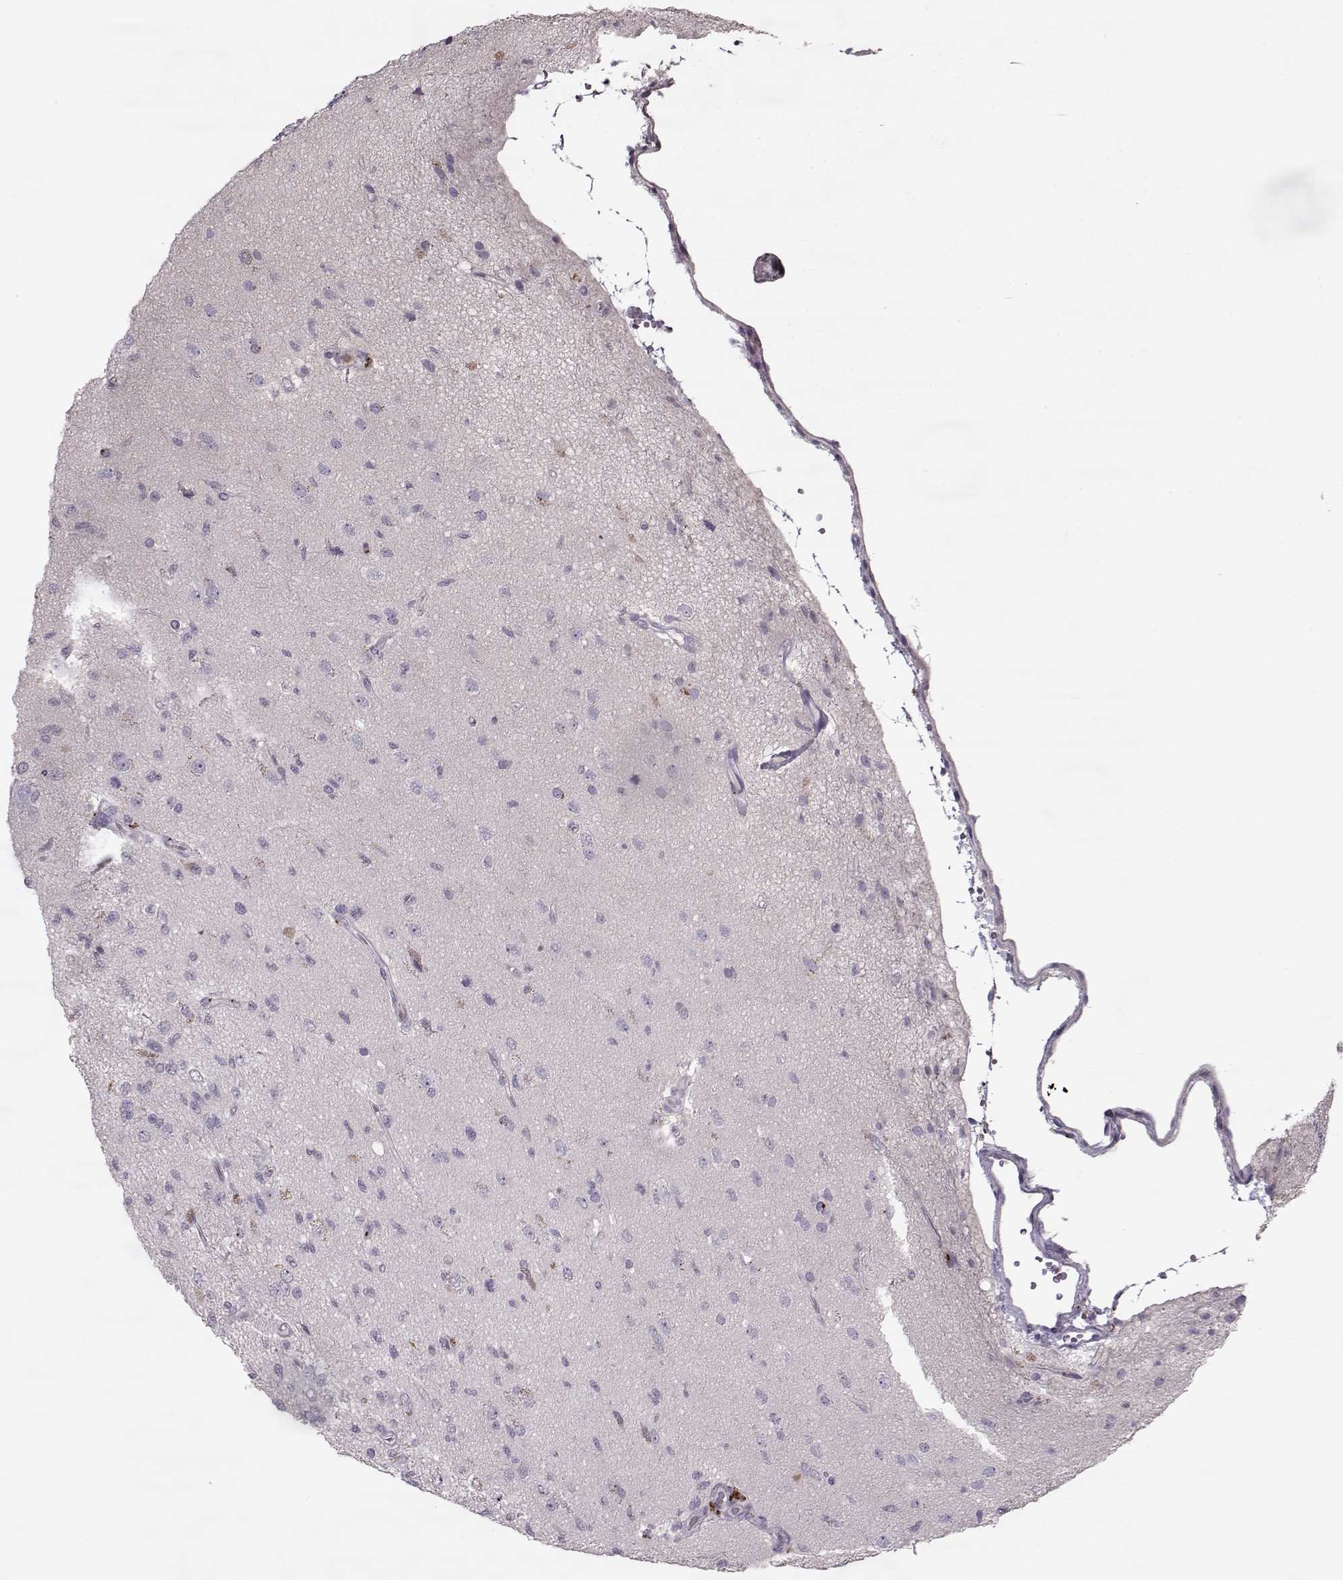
{"staining": {"intensity": "negative", "quantity": "none", "location": "none"}, "tissue": "glioma", "cell_type": "Tumor cells", "image_type": "cancer", "snomed": [{"axis": "morphology", "description": "Glioma, malignant, High grade"}, {"axis": "topography", "description": "Brain"}], "caption": "Glioma stained for a protein using IHC demonstrates no positivity tumor cells.", "gene": "ACOT11", "patient": {"sex": "male", "age": 56}}